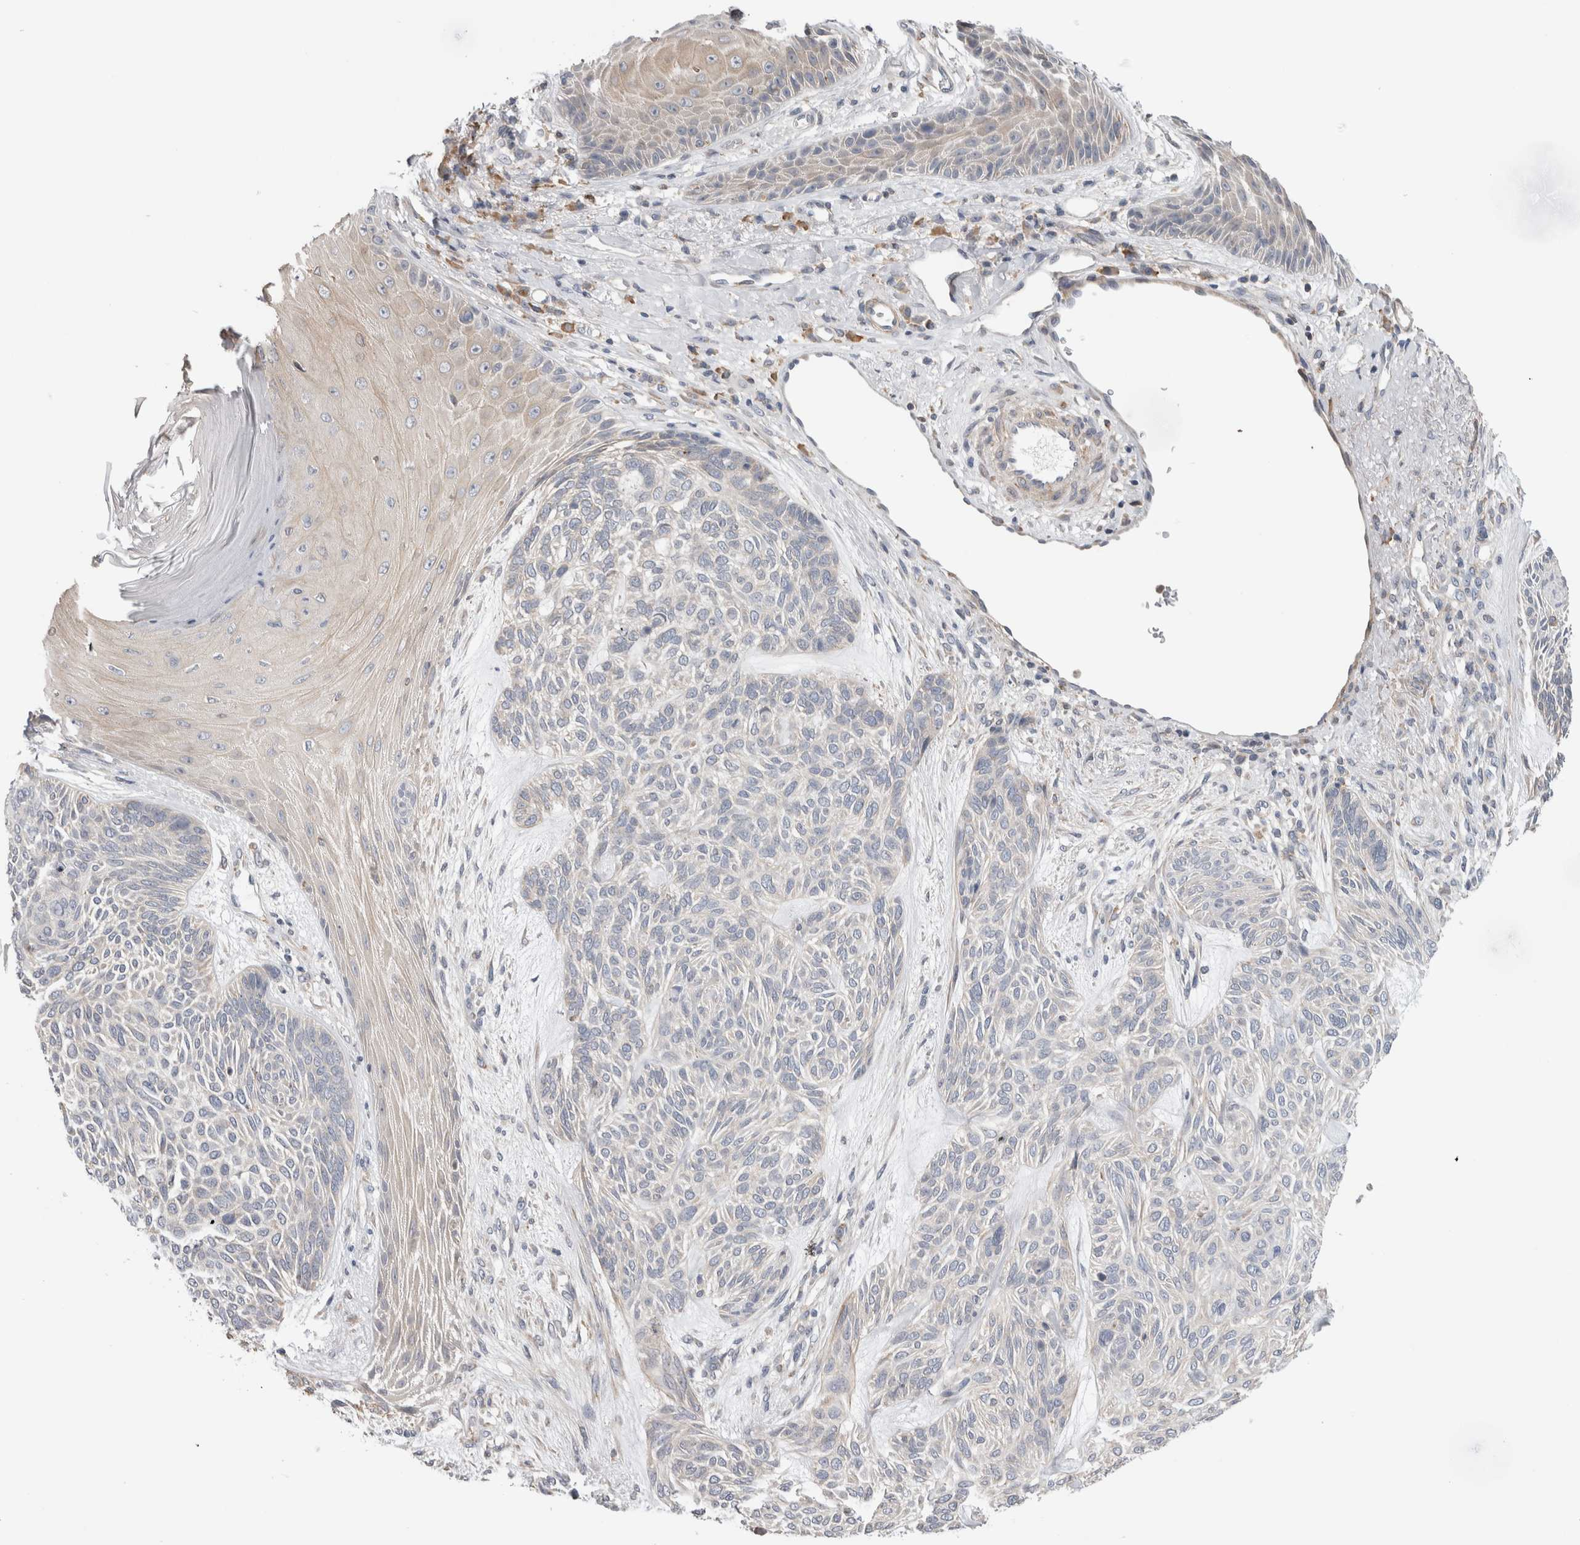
{"staining": {"intensity": "negative", "quantity": "none", "location": "none"}, "tissue": "skin cancer", "cell_type": "Tumor cells", "image_type": "cancer", "snomed": [{"axis": "morphology", "description": "Basal cell carcinoma"}, {"axis": "topography", "description": "Skin"}], "caption": "Immunohistochemistry (IHC) histopathology image of neoplastic tissue: human skin basal cell carcinoma stained with DAB (3,3'-diaminobenzidine) reveals no significant protein positivity in tumor cells. The staining was performed using DAB to visualize the protein expression in brown, while the nuclei were stained in blue with hematoxylin (Magnification: 20x).", "gene": "SMAP2", "patient": {"sex": "male", "age": 55}}